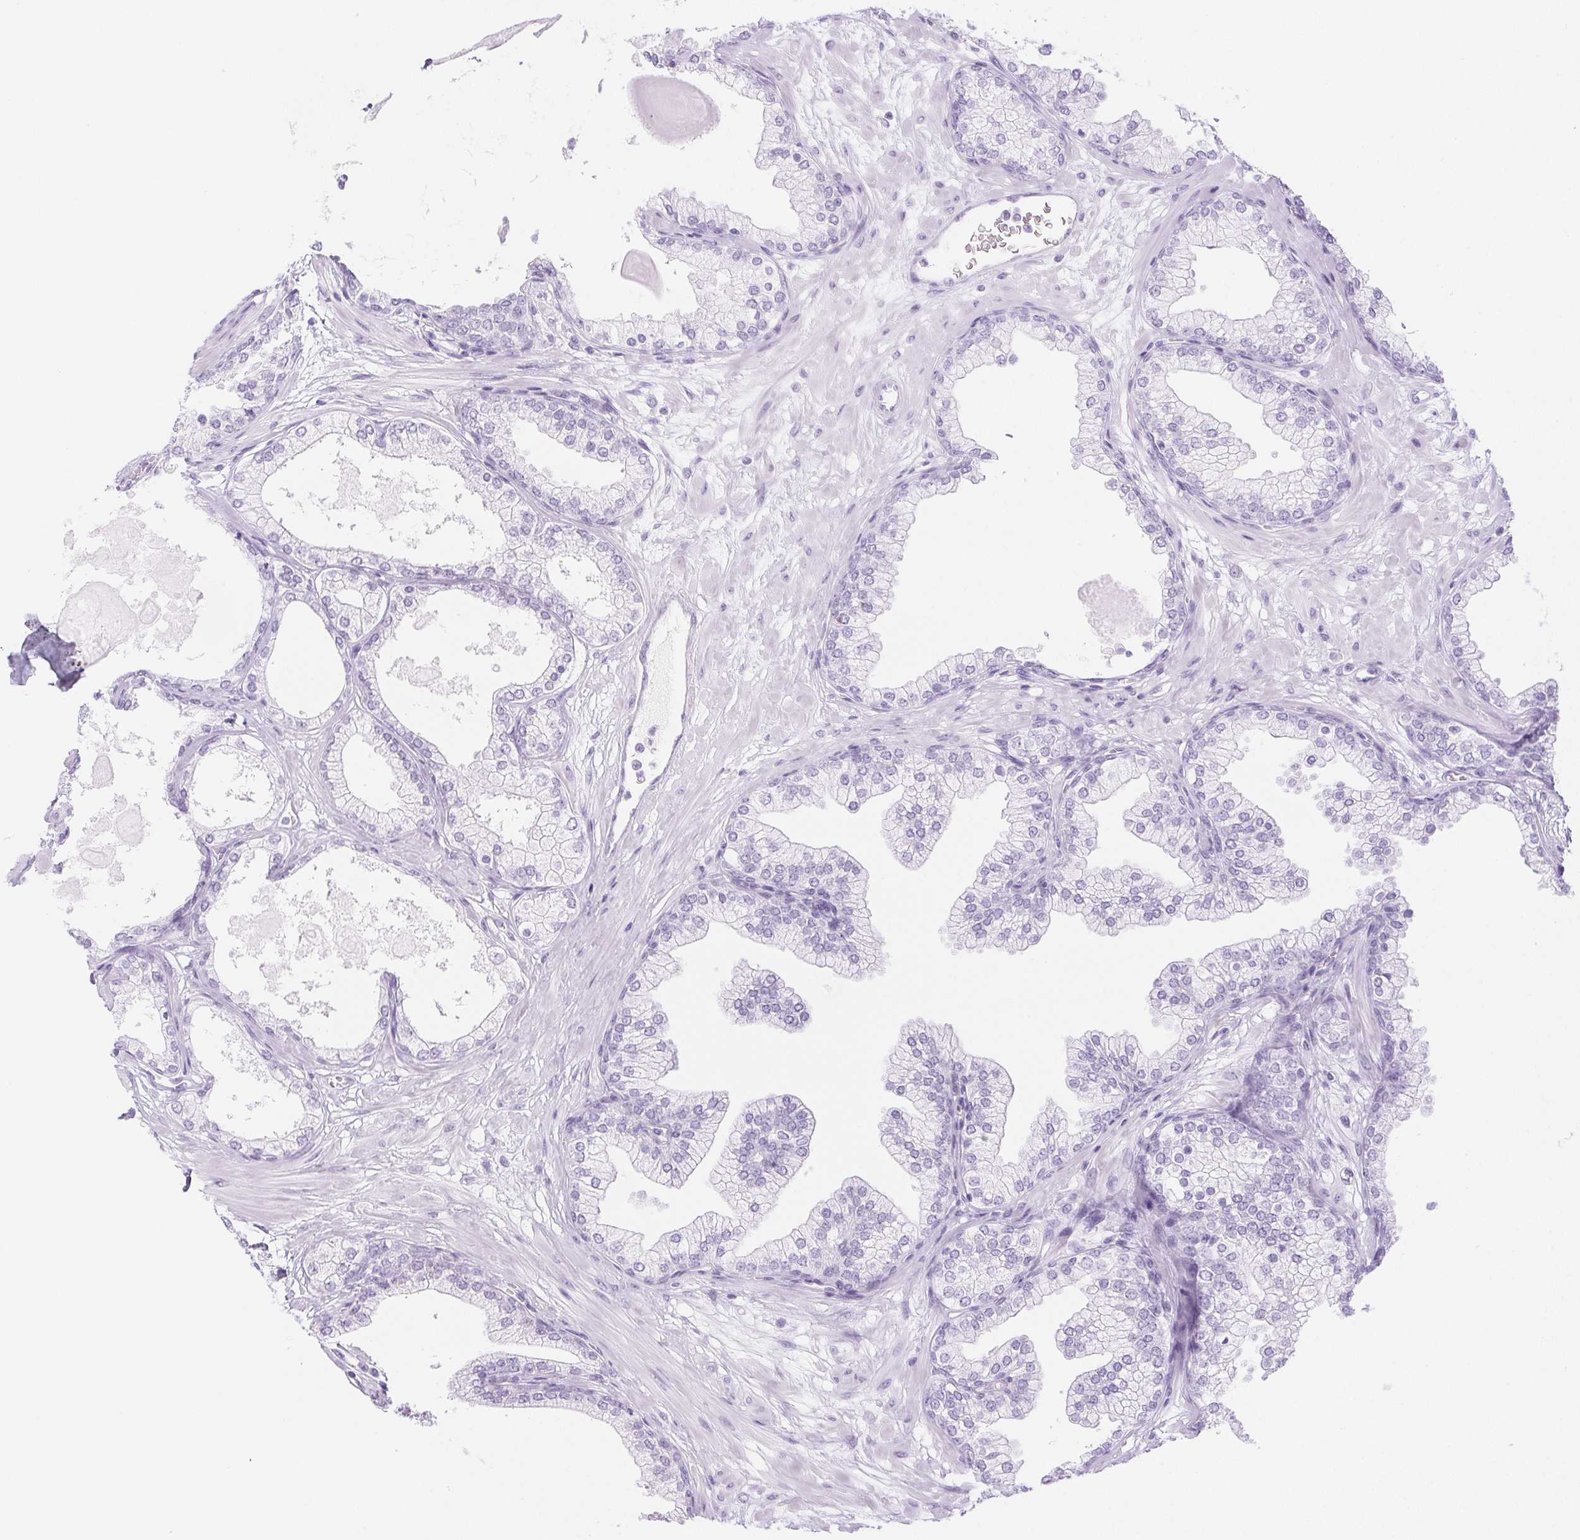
{"staining": {"intensity": "negative", "quantity": "none", "location": "none"}, "tissue": "prostate", "cell_type": "Glandular cells", "image_type": "normal", "snomed": [{"axis": "morphology", "description": "Normal tissue, NOS"}, {"axis": "topography", "description": "Prostate"}, {"axis": "topography", "description": "Peripheral nerve tissue"}], "caption": "Immunohistochemistry (IHC) image of unremarkable prostate: human prostate stained with DAB (3,3'-diaminobenzidine) shows no significant protein staining in glandular cells. The staining is performed using DAB brown chromogen with nuclei counter-stained in using hematoxylin.", "gene": "PI3", "patient": {"sex": "male", "age": 61}}